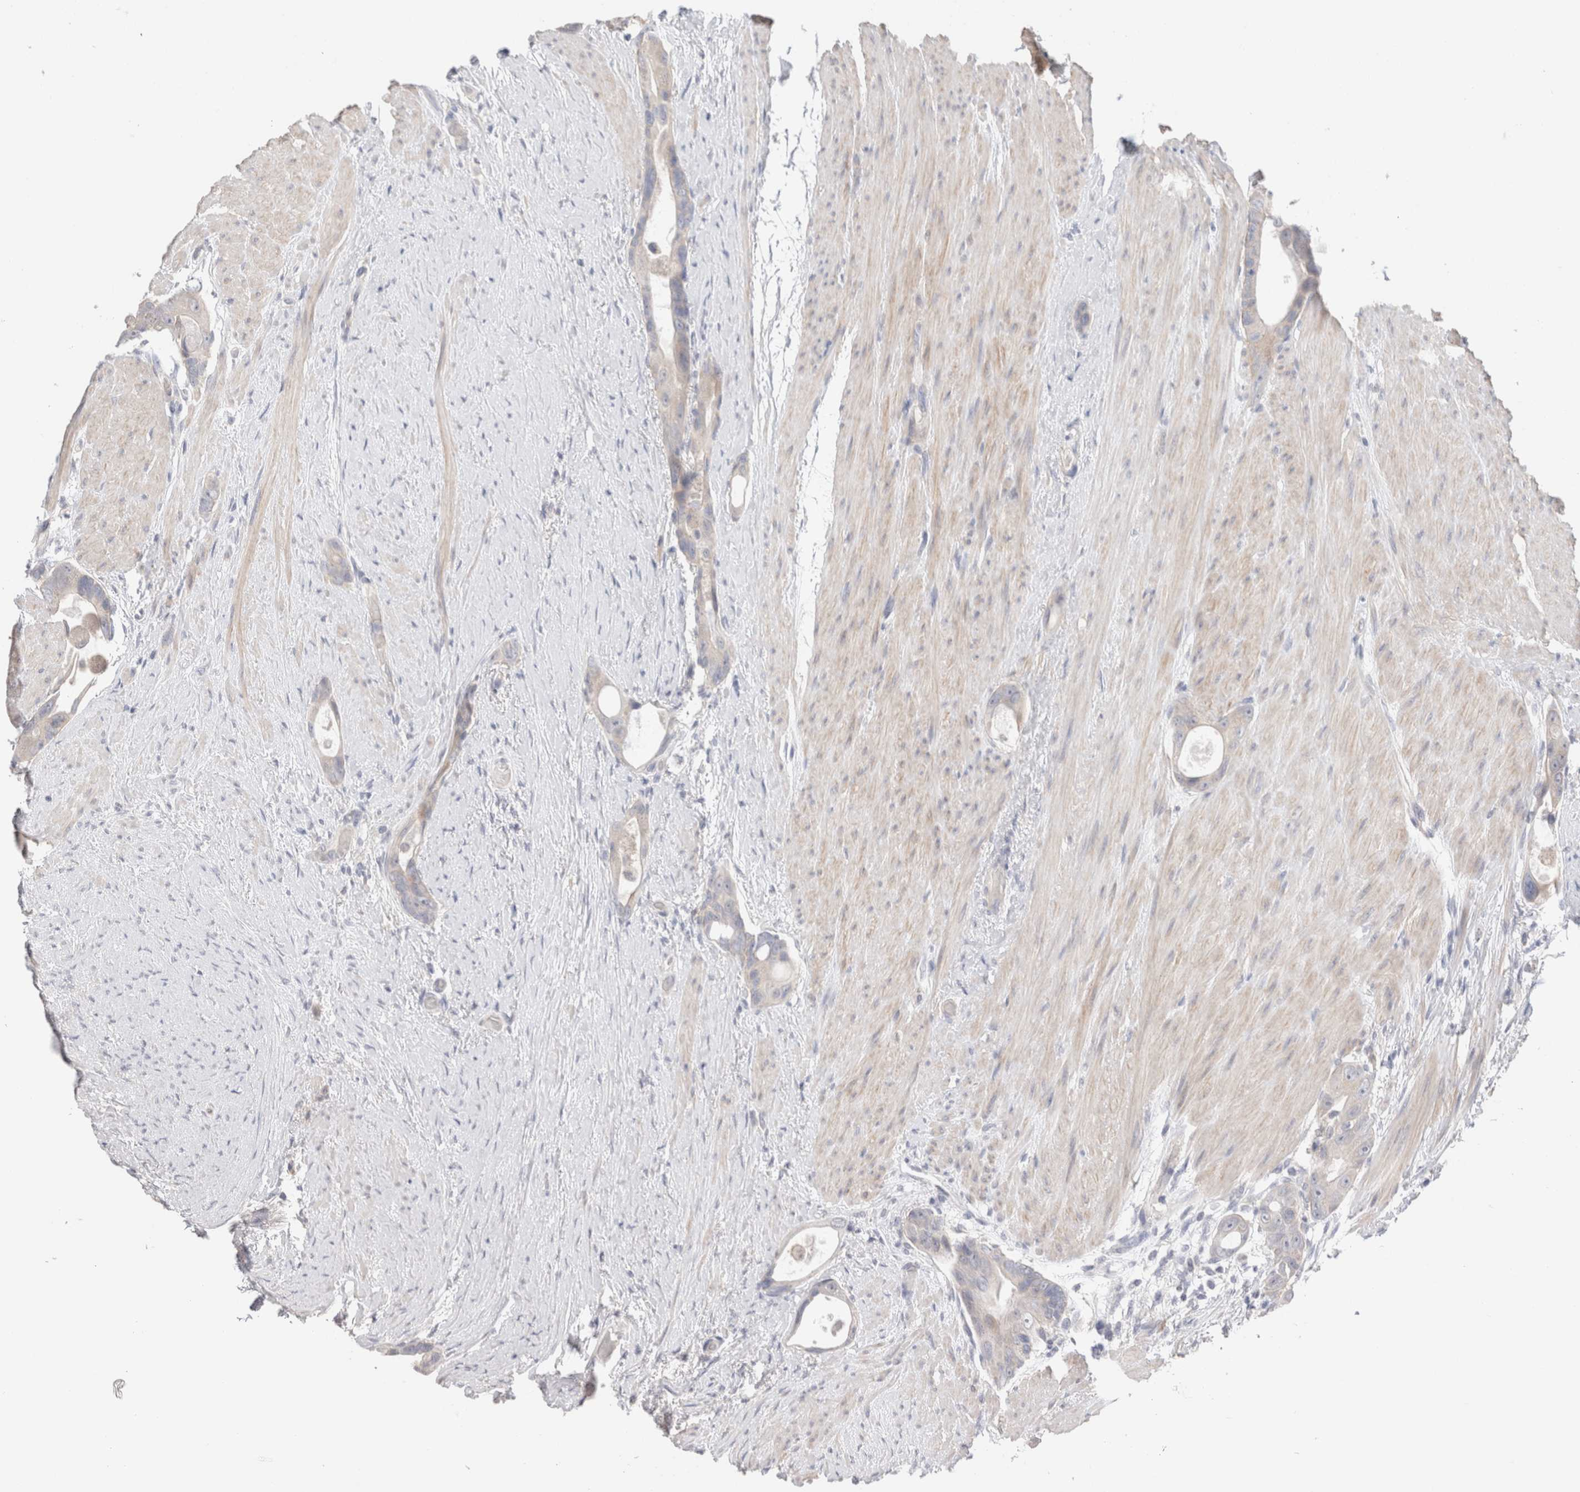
{"staining": {"intensity": "negative", "quantity": "none", "location": "none"}, "tissue": "colorectal cancer", "cell_type": "Tumor cells", "image_type": "cancer", "snomed": [{"axis": "morphology", "description": "Adenocarcinoma, NOS"}, {"axis": "topography", "description": "Rectum"}], "caption": "IHC of human adenocarcinoma (colorectal) exhibits no positivity in tumor cells.", "gene": "DMD", "patient": {"sex": "male", "age": 51}}